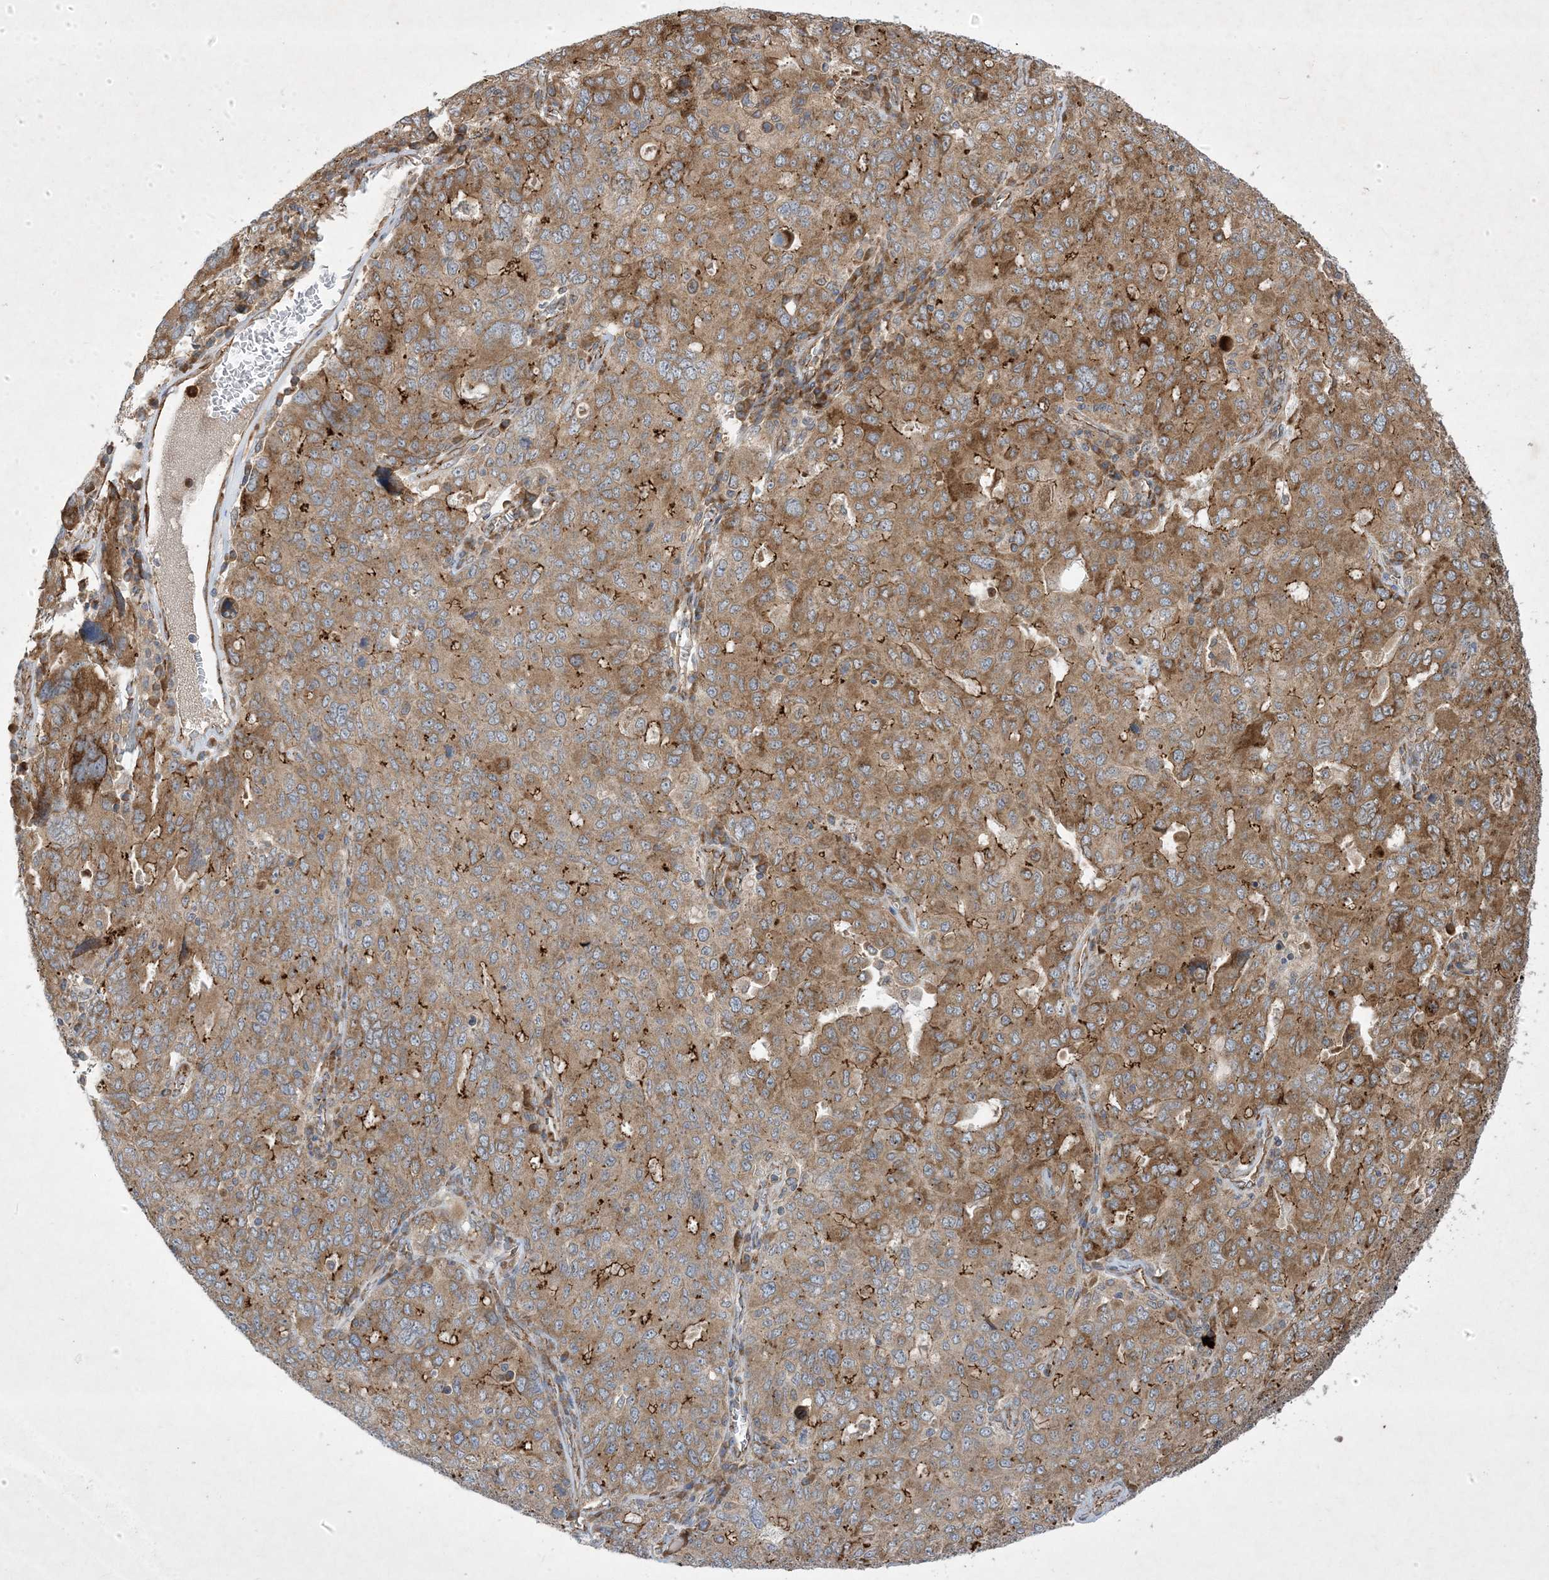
{"staining": {"intensity": "moderate", "quantity": ">75%", "location": "cytoplasmic/membranous"}, "tissue": "ovarian cancer", "cell_type": "Tumor cells", "image_type": "cancer", "snomed": [{"axis": "morphology", "description": "Carcinoma, endometroid"}, {"axis": "topography", "description": "Ovary"}], "caption": "The photomicrograph demonstrates staining of ovarian cancer (endometroid carcinoma), revealing moderate cytoplasmic/membranous protein positivity (brown color) within tumor cells.", "gene": "OTOP1", "patient": {"sex": "female", "age": 62}}